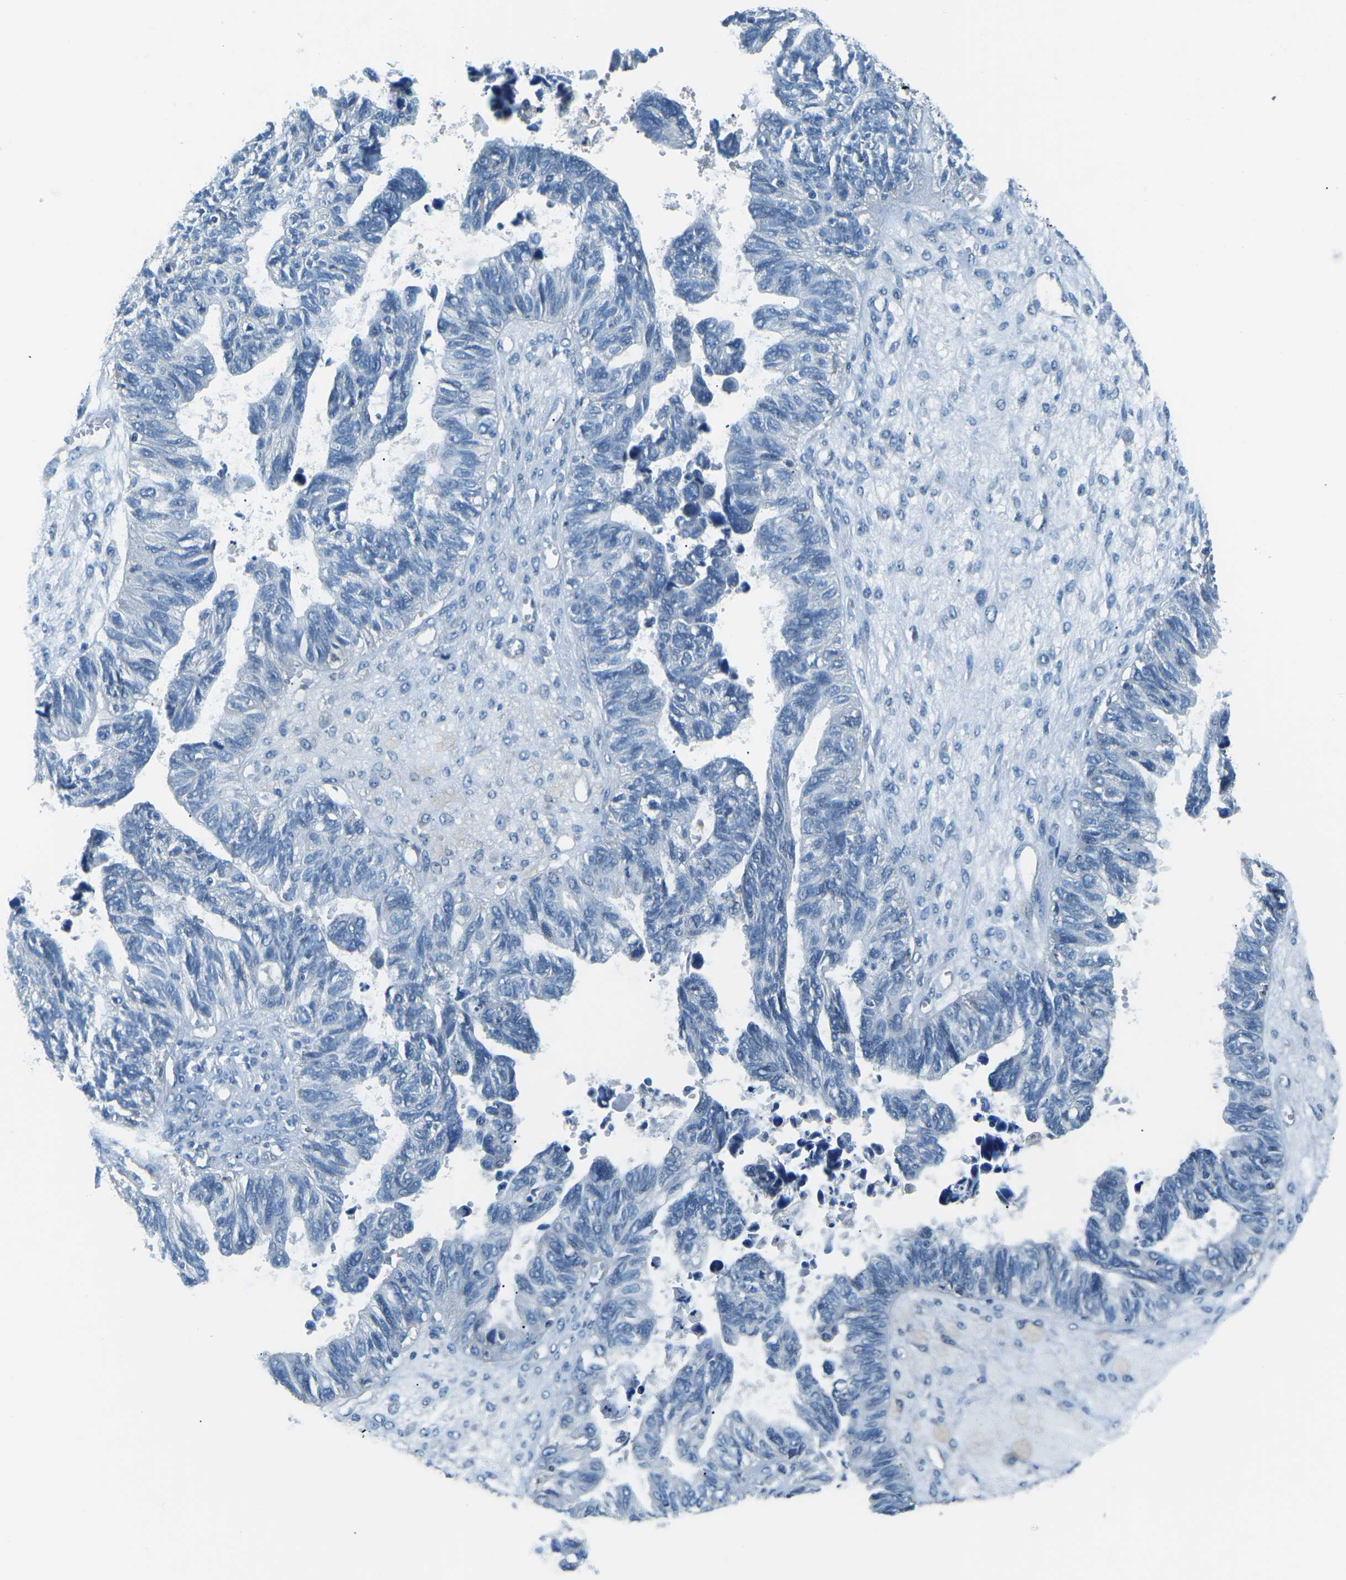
{"staining": {"intensity": "negative", "quantity": "none", "location": "none"}, "tissue": "ovarian cancer", "cell_type": "Tumor cells", "image_type": "cancer", "snomed": [{"axis": "morphology", "description": "Cystadenocarcinoma, serous, NOS"}, {"axis": "topography", "description": "Ovary"}], "caption": "IHC photomicrograph of human ovarian serous cystadenocarcinoma stained for a protein (brown), which exhibits no positivity in tumor cells.", "gene": "CD1D", "patient": {"sex": "female", "age": 79}}